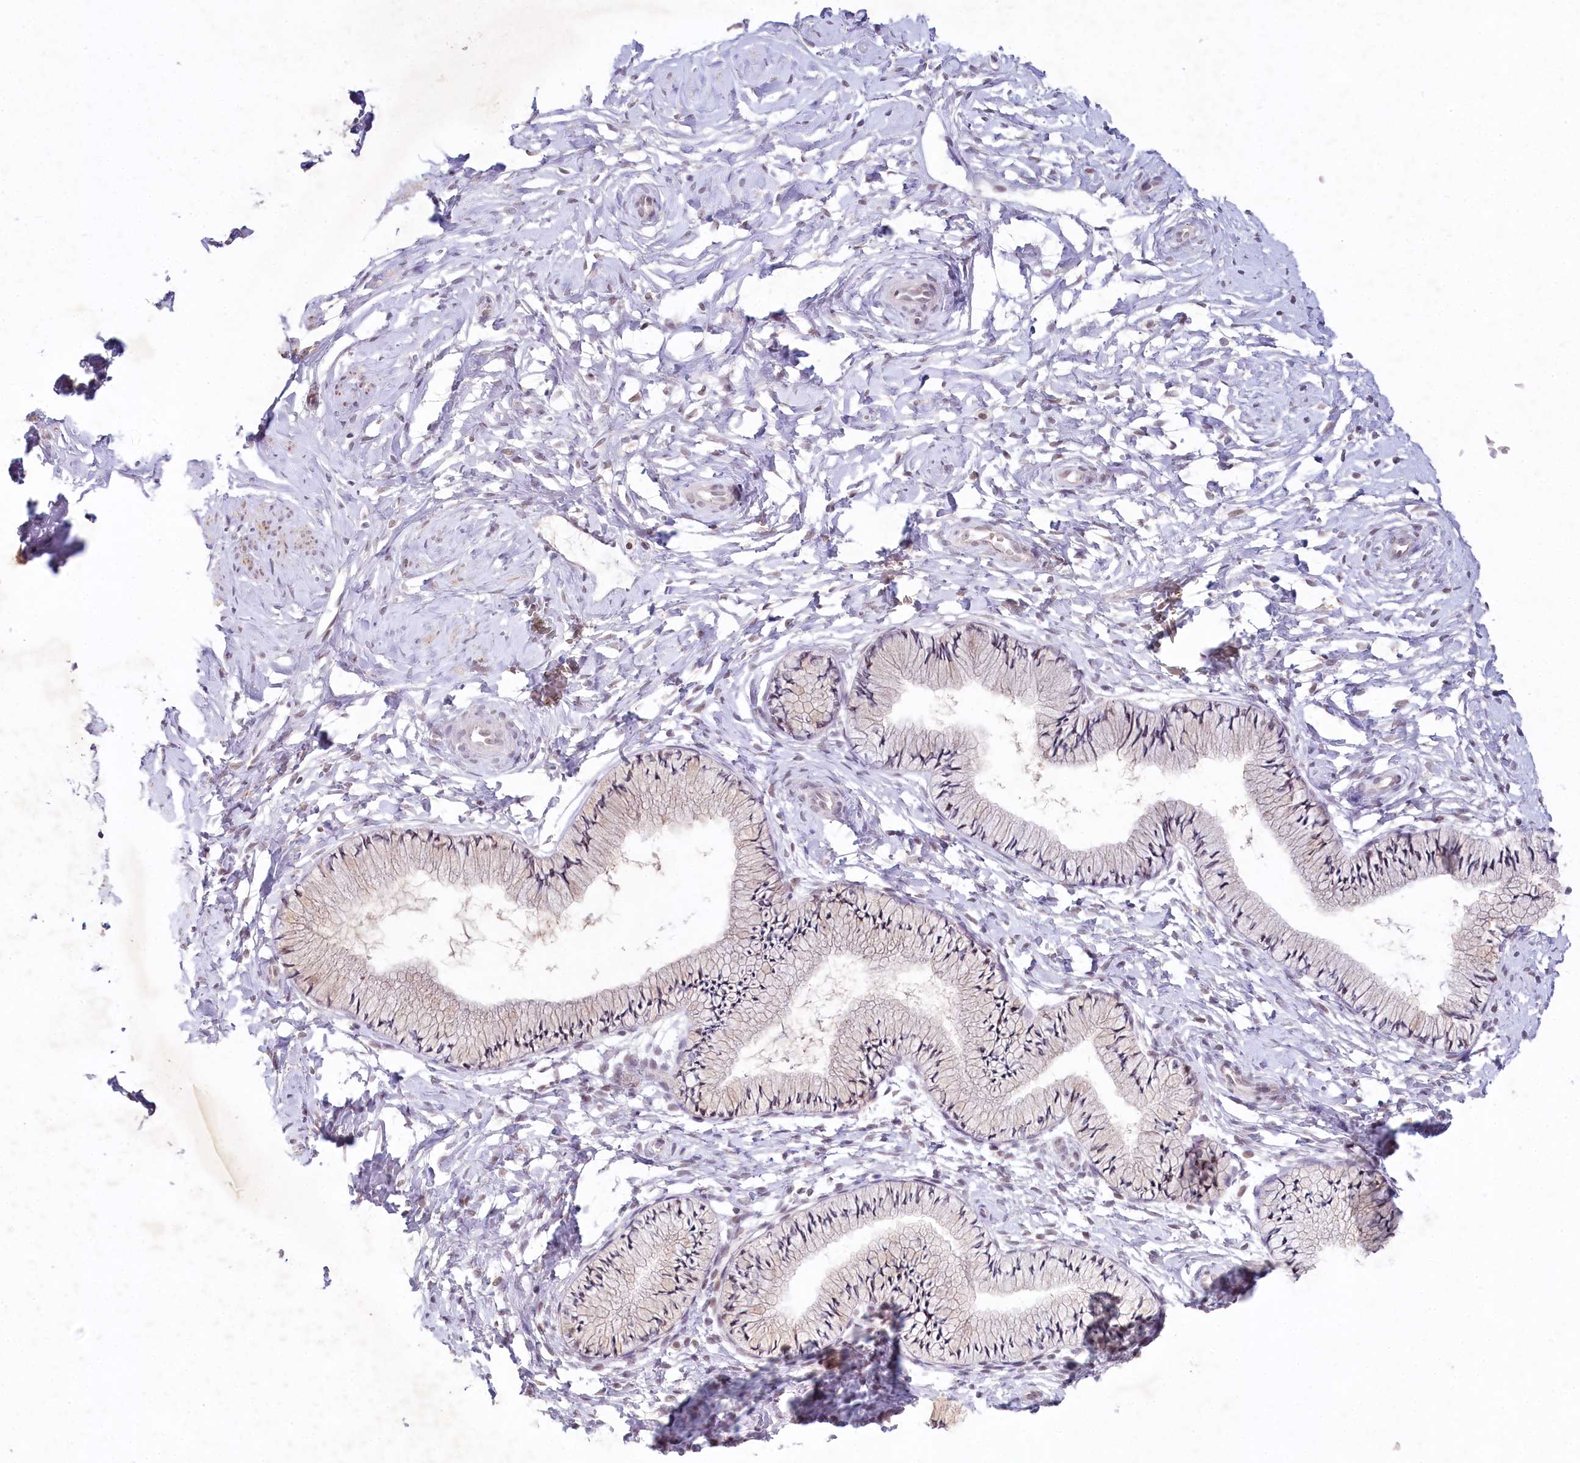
{"staining": {"intensity": "moderate", "quantity": "<25%", "location": "cytoplasmic/membranous,nuclear"}, "tissue": "cervix", "cell_type": "Glandular cells", "image_type": "normal", "snomed": [{"axis": "morphology", "description": "Normal tissue, NOS"}, {"axis": "topography", "description": "Cervix"}], "caption": "Immunohistochemistry (IHC) (DAB) staining of unremarkable human cervix exhibits moderate cytoplasmic/membranous,nuclear protein positivity in approximately <25% of glandular cells.", "gene": "AMTN", "patient": {"sex": "female", "age": 33}}